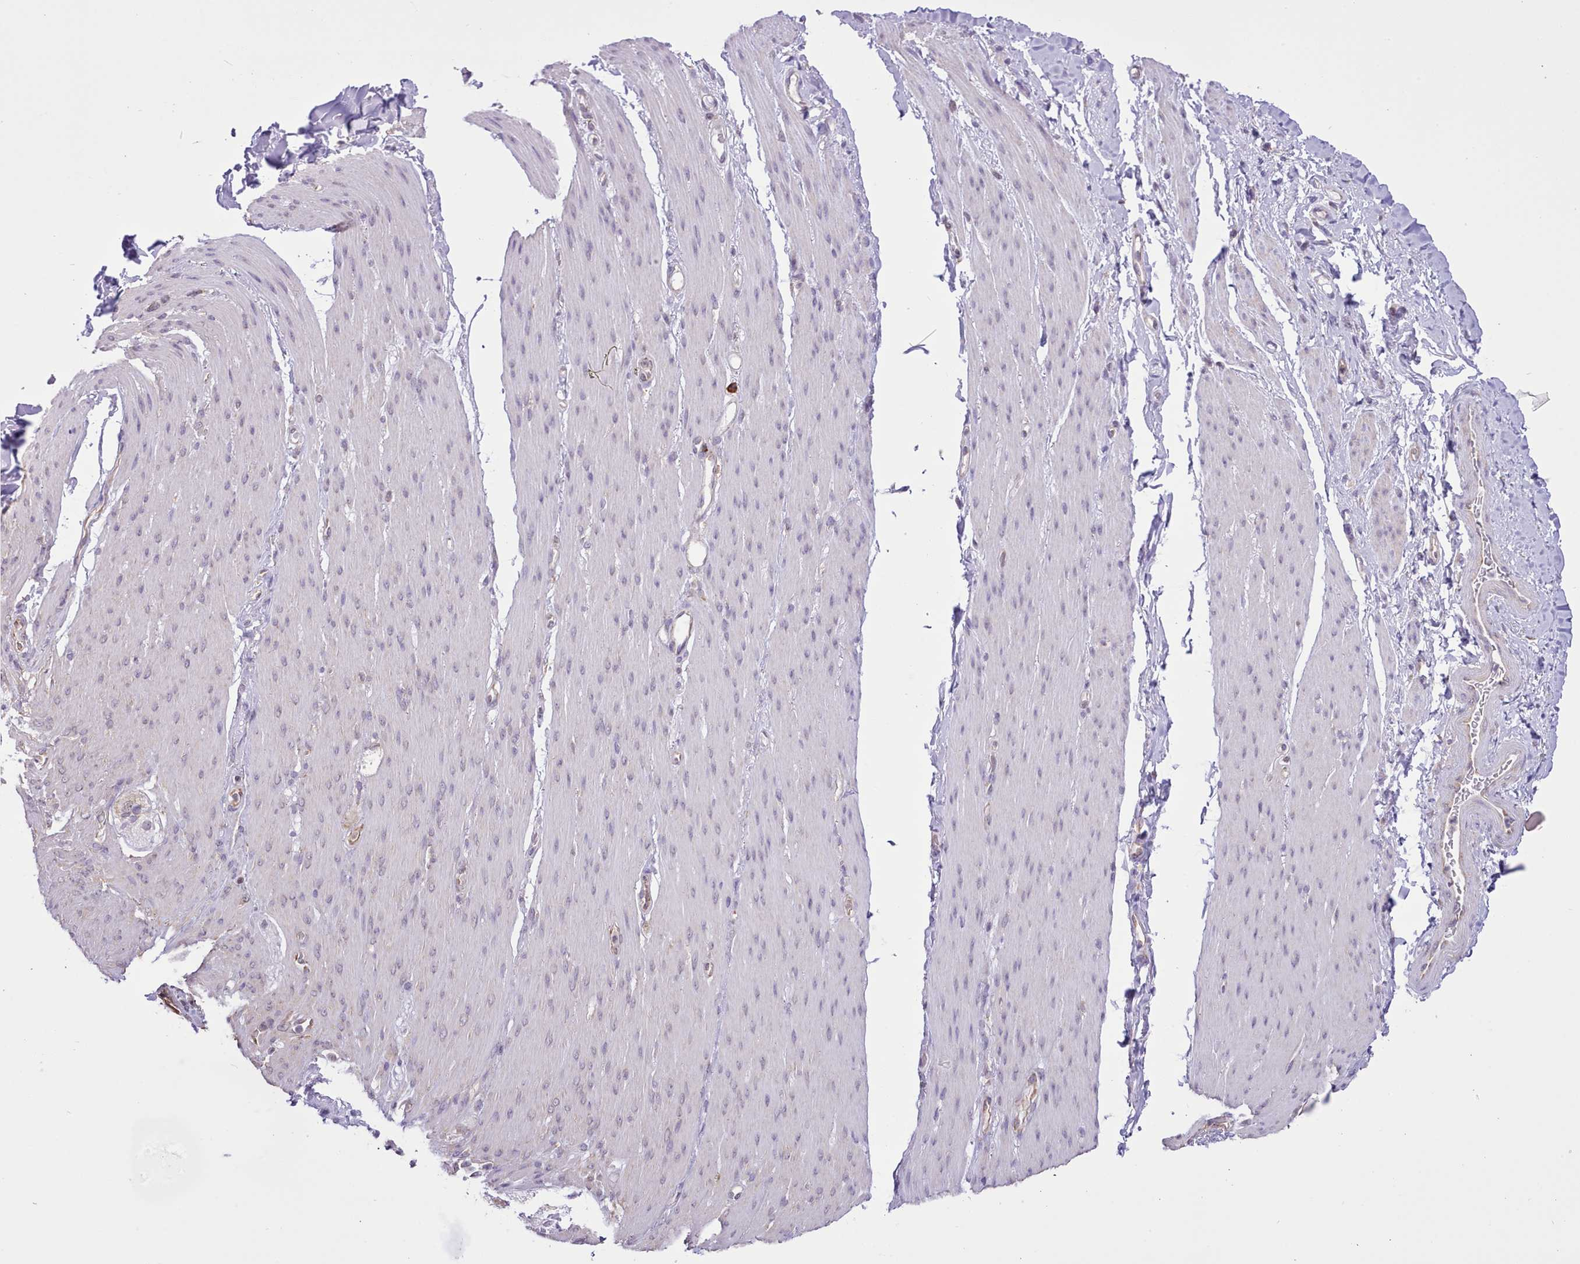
{"staining": {"intensity": "negative", "quantity": "none", "location": "none"}, "tissue": "adipose tissue", "cell_type": "Adipocytes", "image_type": "normal", "snomed": [{"axis": "morphology", "description": "Normal tissue, NOS"}, {"axis": "topography", "description": "Colon"}, {"axis": "topography", "description": "Peripheral nerve tissue"}], "caption": "Adipocytes show no significant positivity in benign adipose tissue.", "gene": "SEC61B", "patient": {"sex": "female", "age": 61}}